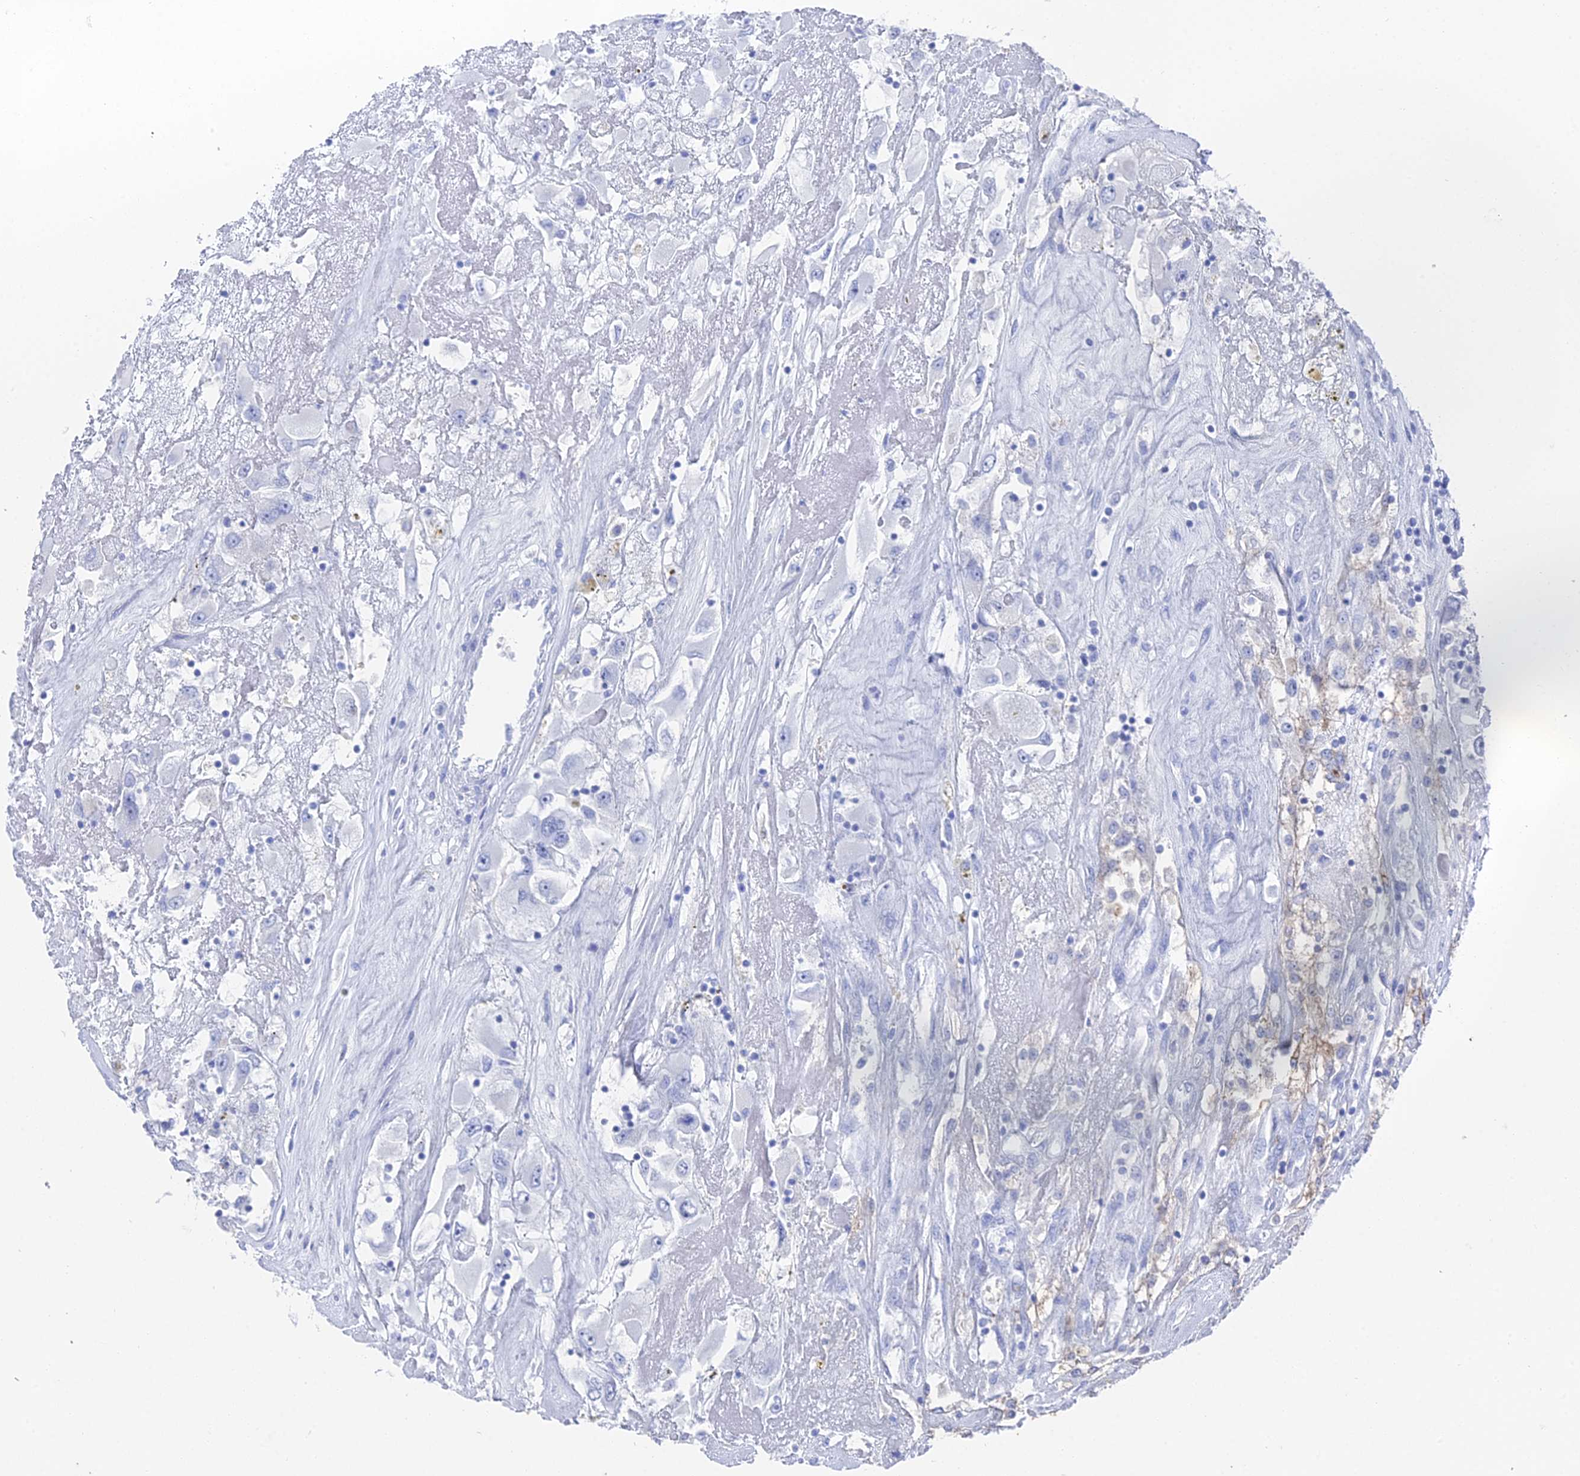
{"staining": {"intensity": "moderate", "quantity": "<25%", "location": "cytoplasmic/membranous"}, "tissue": "renal cancer", "cell_type": "Tumor cells", "image_type": "cancer", "snomed": [{"axis": "morphology", "description": "Adenocarcinoma, NOS"}, {"axis": "topography", "description": "Kidney"}], "caption": "A low amount of moderate cytoplasmic/membranous expression is identified in approximately <25% of tumor cells in adenocarcinoma (renal) tissue. (DAB (3,3'-diaminobenzidine) = brown stain, brightfield microscopy at high magnification).", "gene": "ENPP3", "patient": {"sex": "female", "age": 52}}